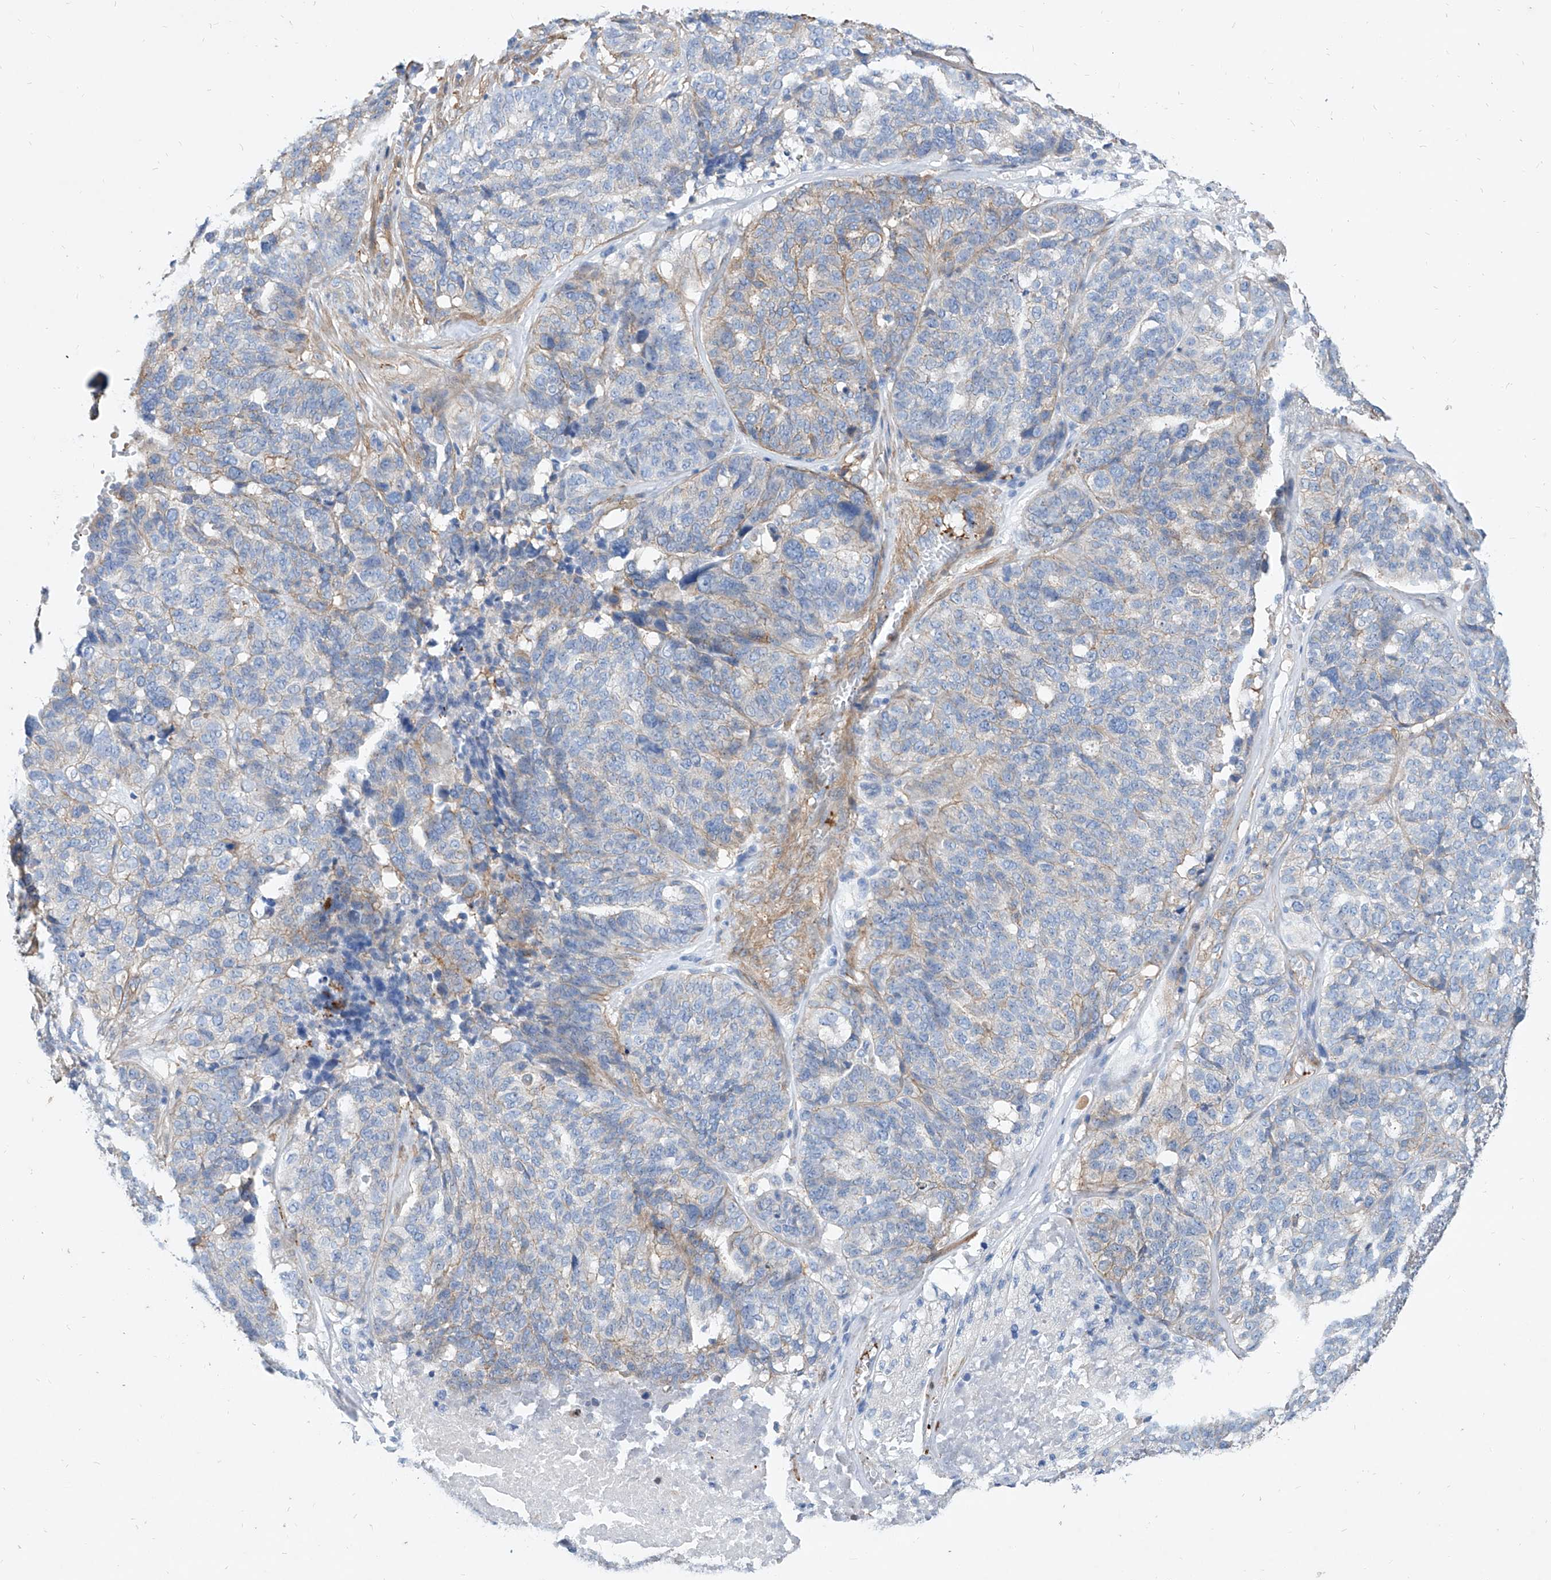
{"staining": {"intensity": "weak", "quantity": "25%-75%", "location": "cytoplasmic/membranous"}, "tissue": "ovarian cancer", "cell_type": "Tumor cells", "image_type": "cancer", "snomed": [{"axis": "morphology", "description": "Cystadenocarcinoma, serous, NOS"}, {"axis": "topography", "description": "Ovary"}], "caption": "Protein expression analysis of ovarian serous cystadenocarcinoma displays weak cytoplasmic/membranous staining in approximately 25%-75% of tumor cells.", "gene": "TAS2R60", "patient": {"sex": "female", "age": 59}}